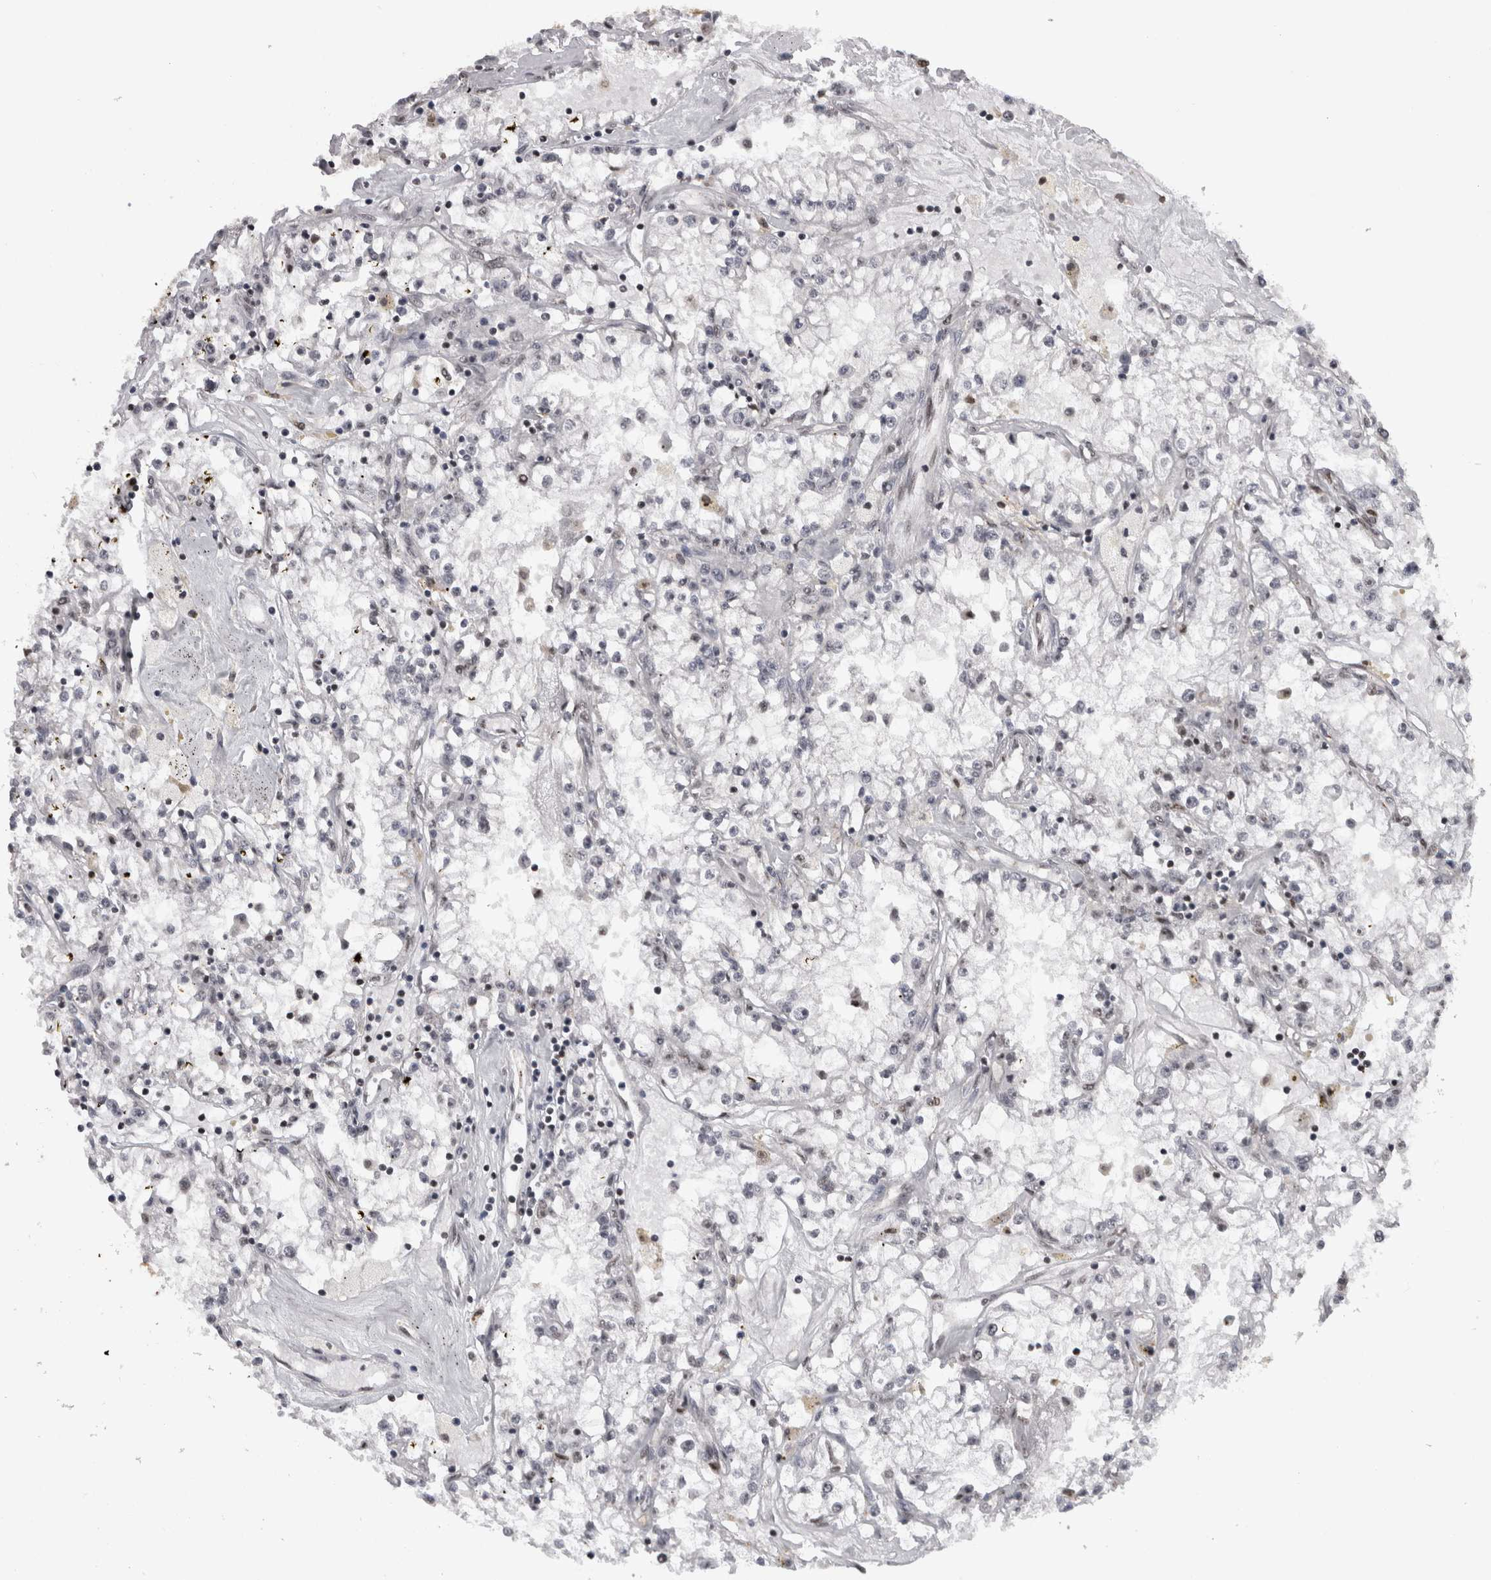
{"staining": {"intensity": "negative", "quantity": "none", "location": "none"}, "tissue": "renal cancer", "cell_type": "Tumor cells", "image_type": "cancer", "snomed": [{"axis": "morphology", "description": "Adenocarcinoma, NOS"}, {"axis": "topography", "description": "Kidney"}], "caption": "Tumor cells are negative for protein expression in human renal cancer (adenocarcinoma).", "gene": "ZSCAN2", "patient": {"sex": "male", "age": 56}}